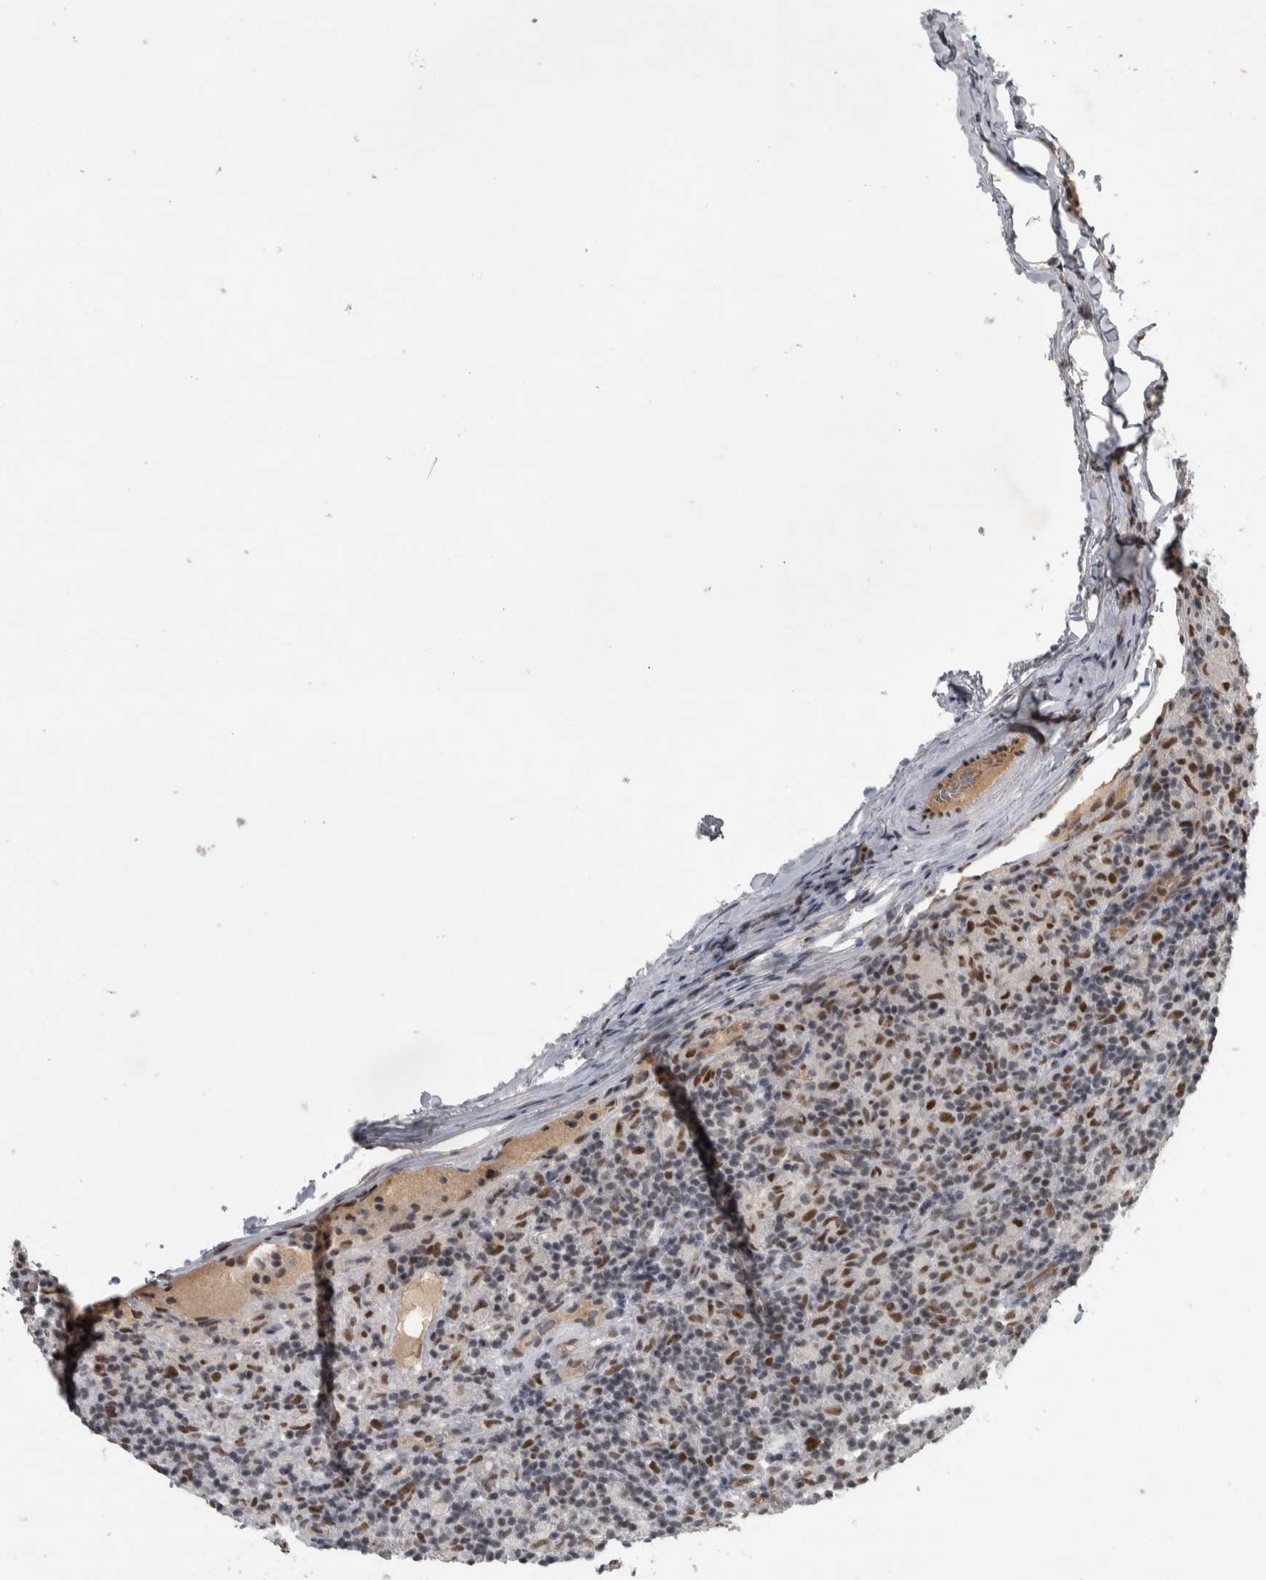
{"staining": {"intensity": "moderate", "quantity": ">75%", "location": "nuclear"}, "tissue": "lymphoma", "cell_type": "Tumor cells", "image_type": "cancer", "snomed": [{"axis": "morphology", "description": "Hodgkin's disease, NOS"}, {"axis": "topography", "description": "Lymph node"}], "caption": "Human lymphoma stained for a protein (brown) shows moderate nuclear positive expression in about >75% of tumor cells.", "gene": "DDX42", "patient": {"sex": "male", "age": 70}}